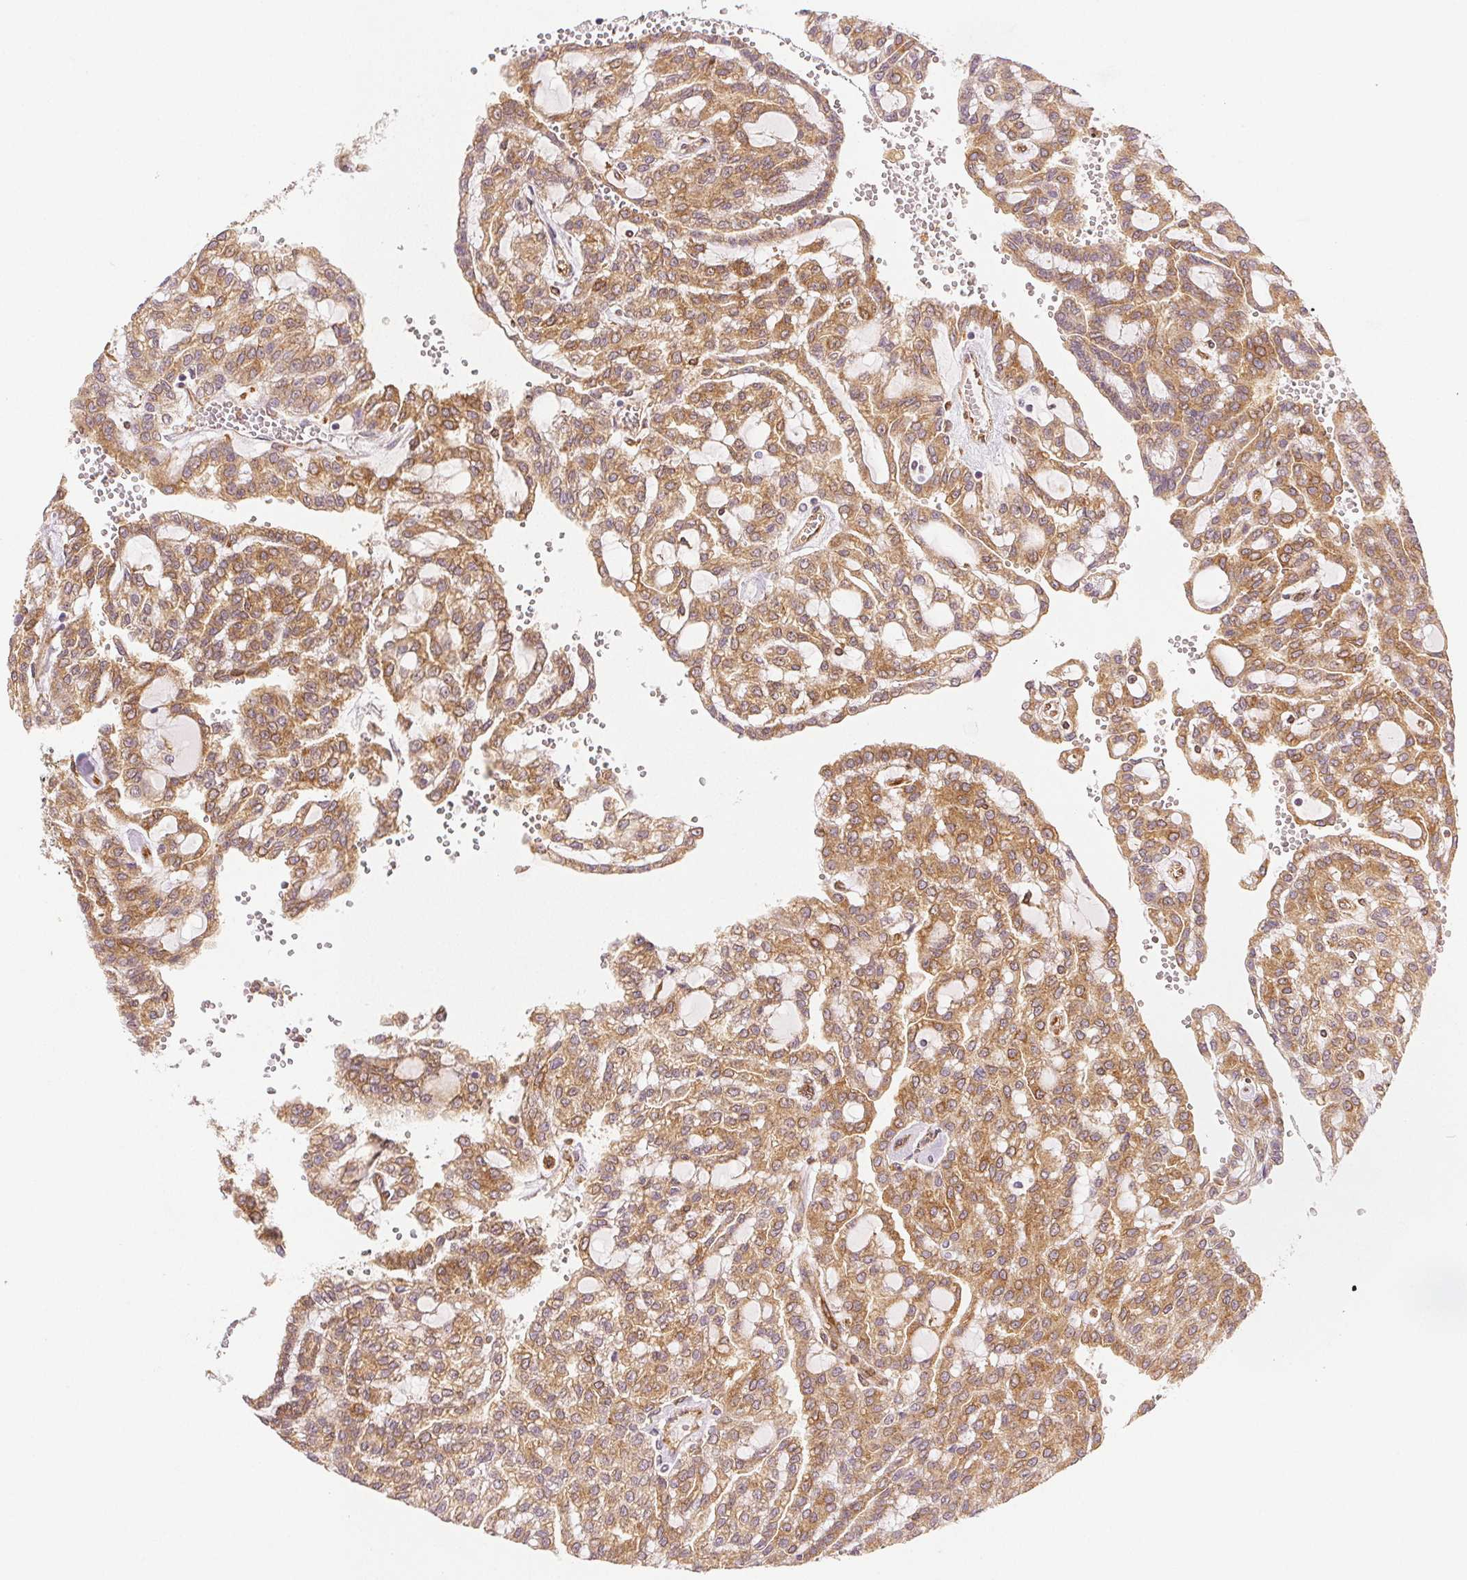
{"staining": {"intensity": "moderate", "quantity": ">75%", "location": "cytoplasmic/membranous"}, "tissue": "renal cancer", "cell_type": "Tumor cells", "image_type": "cancer", "snomed": [{"axis": "morphology", "description": "Adenocarcinoma, NOS"}, {"axis": "topography", "description": "Kidney"}], "caption": "Immunohistochemistry (IHC) of renal cancer reveals medium levels of moderate cytoplasmic/membranous expression in approximately >75% of tumor cells.", "gene": "DIAPH2", "patient": {"sex": "male", "age": 63}}